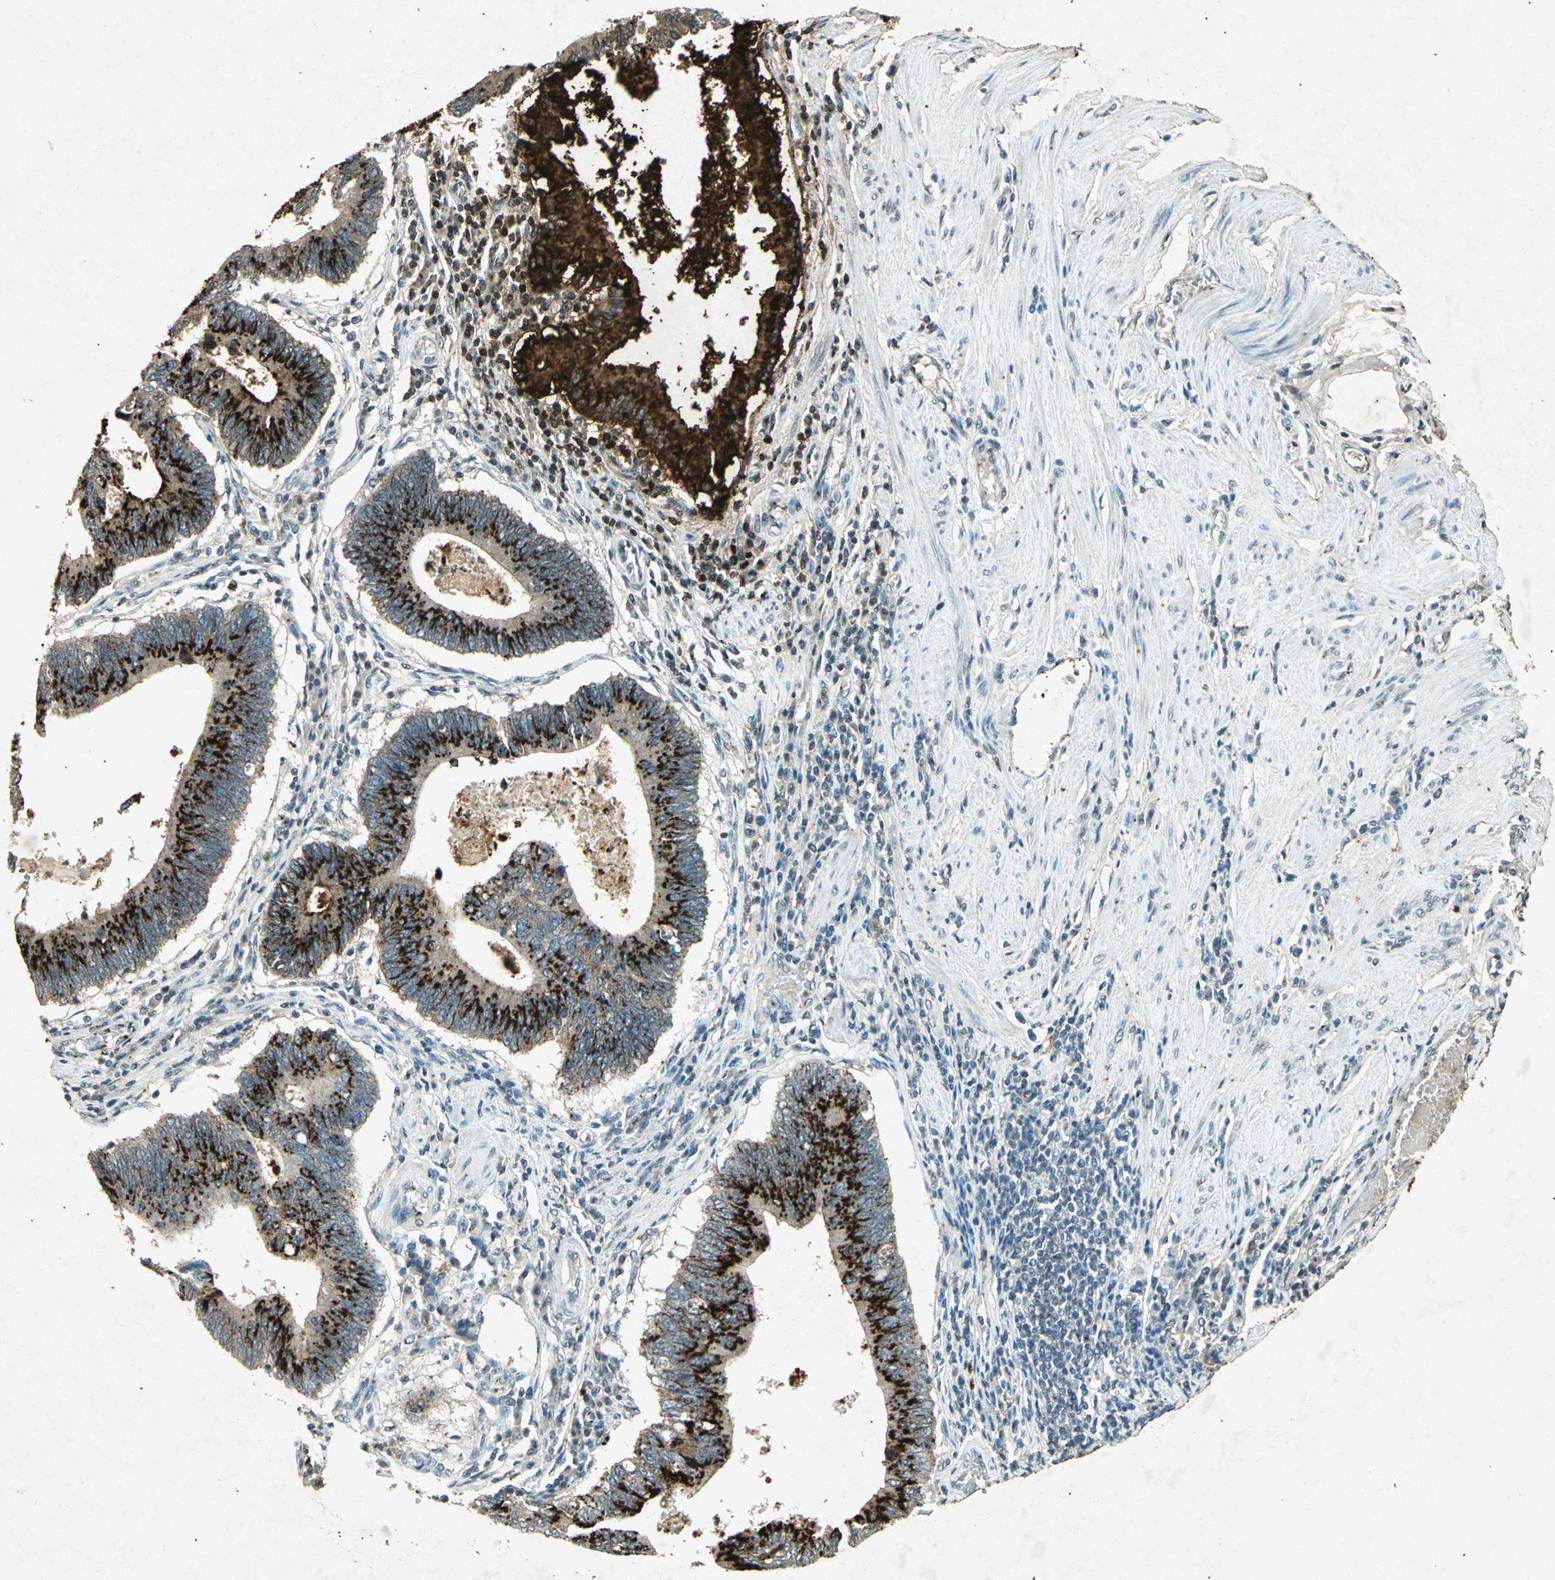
{"staining": {"intensity": "strong", "quantity": "25%-75%", "location": "cytoplasmic/membranous"}, "tissue": "stomach cancer", "cell_type": "Tumor cells", "image_type": "cancer", "snomed": [{"axis": "morphology", "description": "Adenocarcinoma, NOS"}, {"axis": "topography", "description": "Stomach"}], "caption": "A histopathology image of human stomach cancer (adenocarcinoma) stained for a protein exhibits strong cytoplasmic/membranous brown staining in tumor cells.", "gene": "PSEN1", "patient": {"sex": "male", "age": 59}}